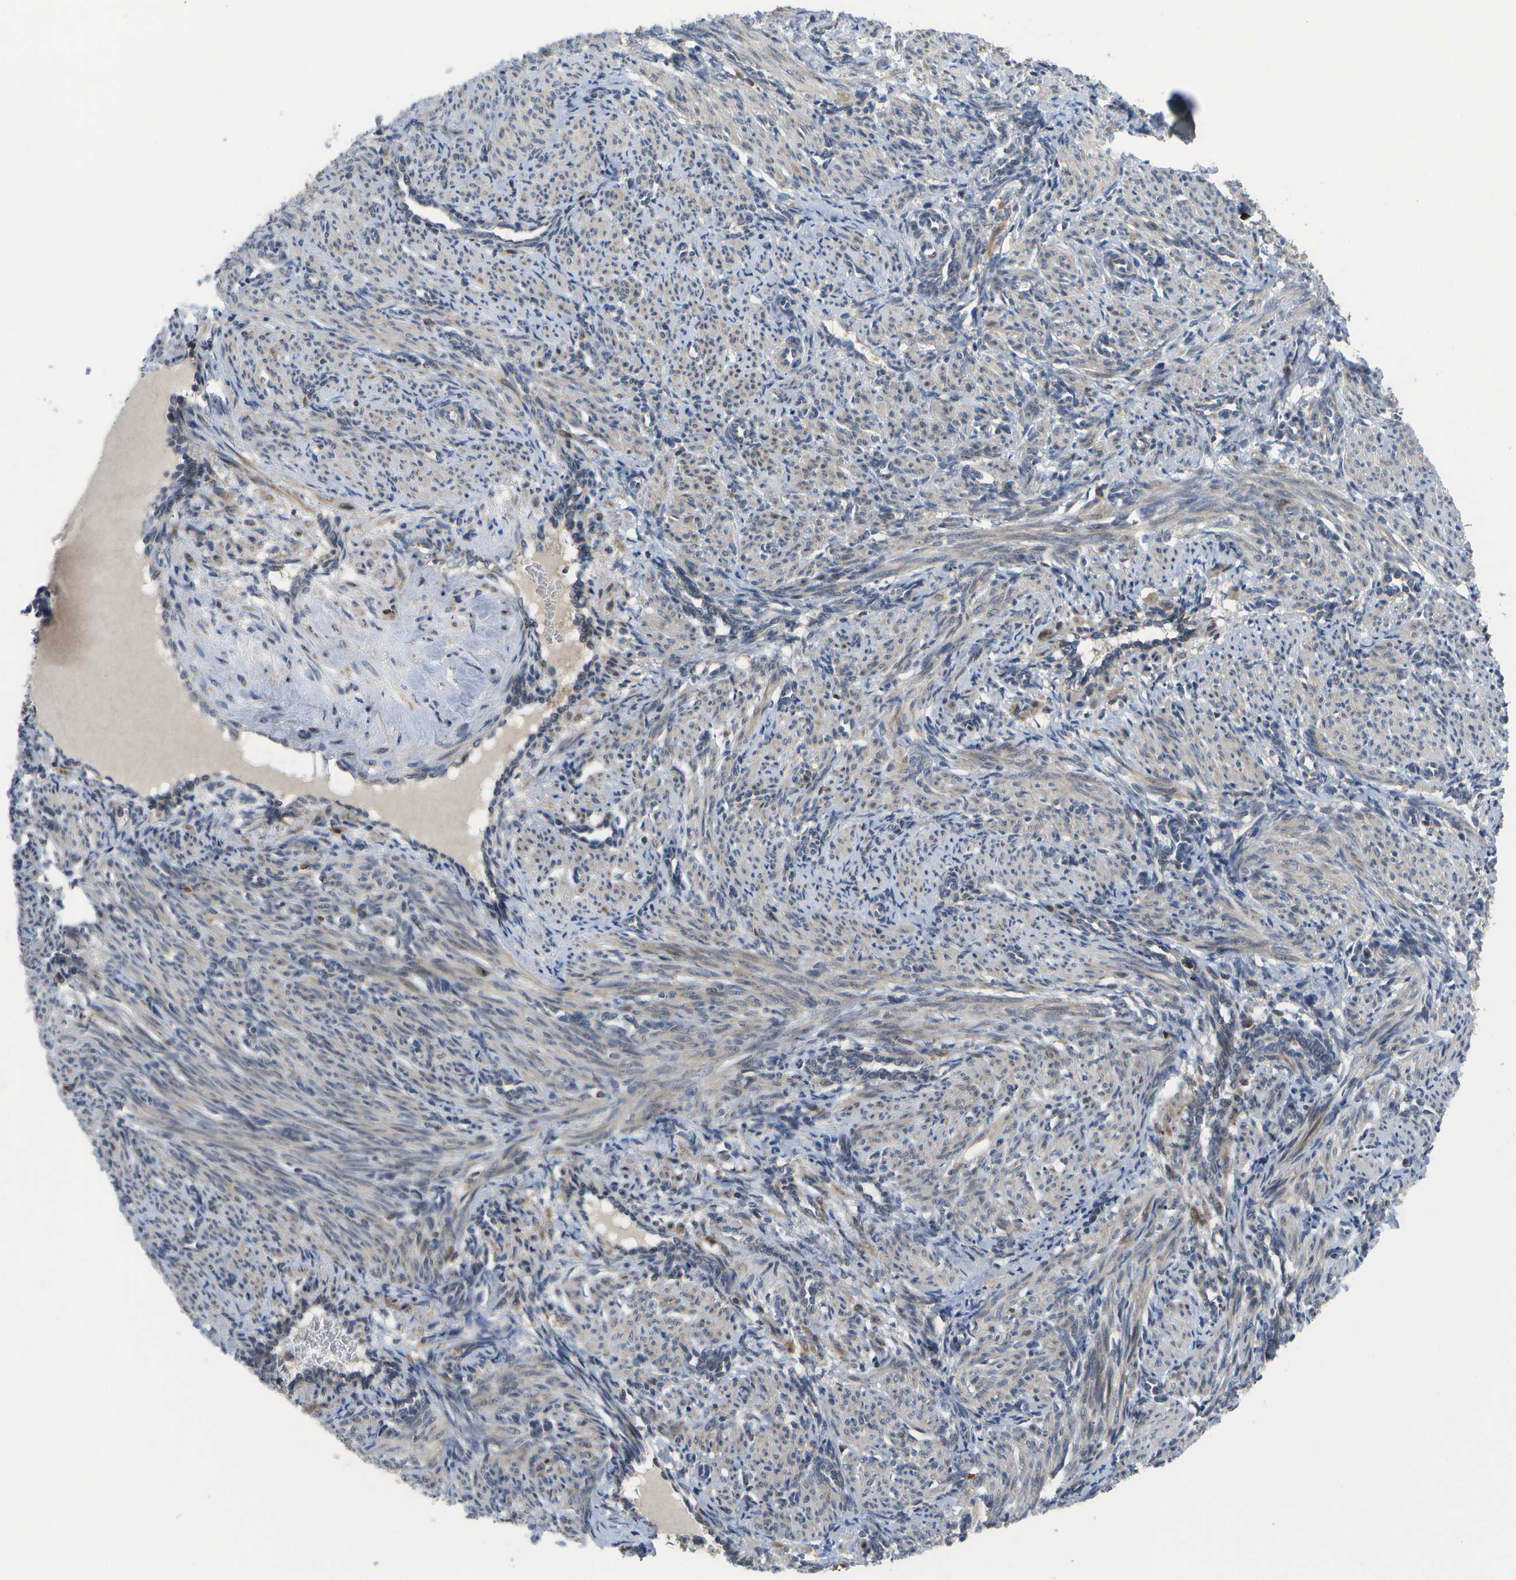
{"staining": {"intensity": "moderate", "quantity": ">75%", "location": "cytoplasmic/membranous"}, "tissue": "smooth muscle", "cell_type": "Smooth muscle cells", "image_type": "normal", "snomed": [{"axis": "morphology", "description": "Normal tissue, NOS"}, {"axis": "topography", "description": "Endometrium"}], "caption": "Immunohistochemistry (IHC) micrograph of benign smooth muscle stained for a protein (brown), which shows medium levels of moderate cytoplasmic/membranous staining in about >75% of smooth muscle cells.", "gene": "HADHA", "patient": {"sex": "female", "age": 33}}